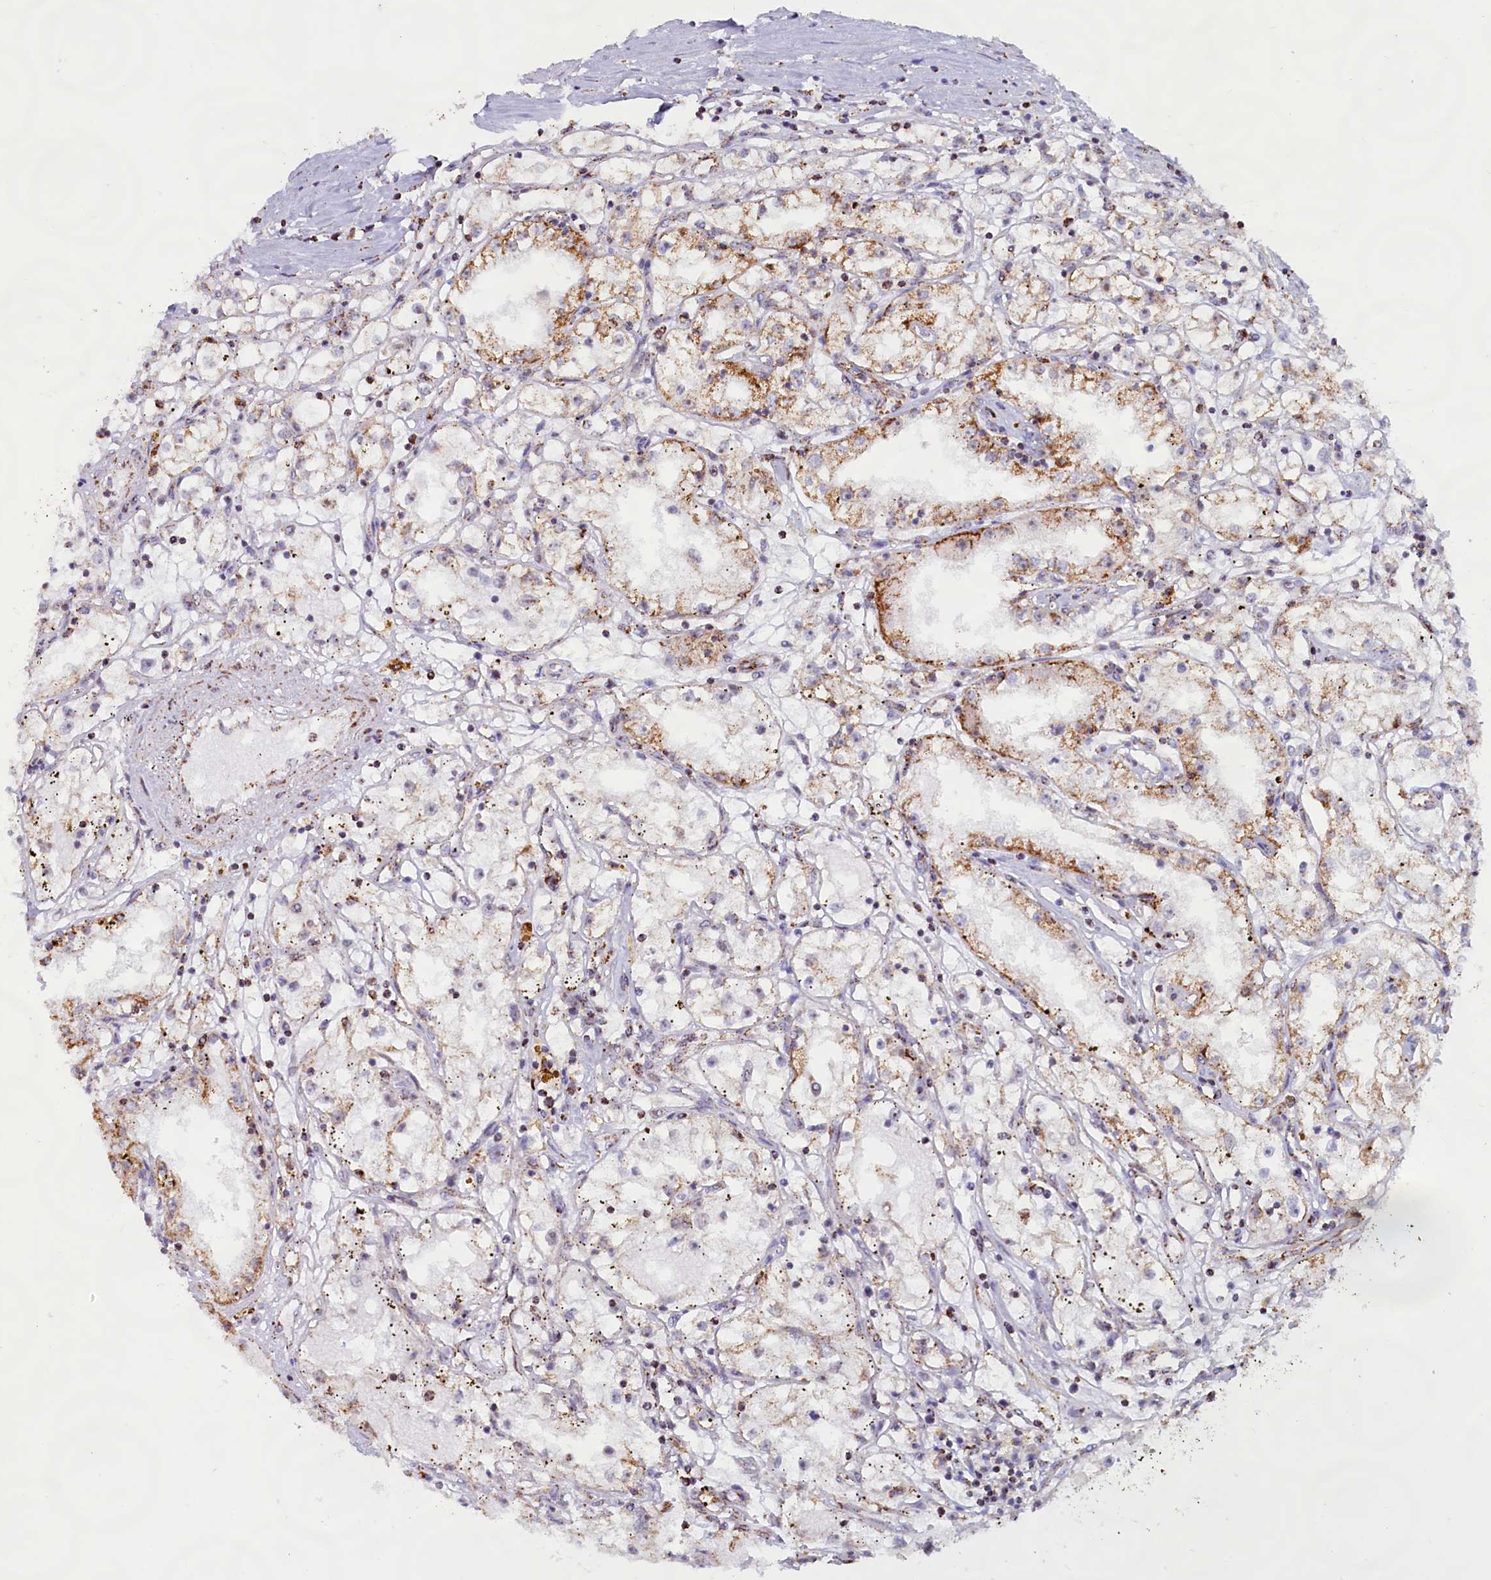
{"staining": {"intensity": "moderate", "quantity": "25%-75%", "location": "cytoplasmic/membranous"}, "tissue": "renal cancer", "cell_type": "Tumor cells", "image_type": "cancer", "snomed": [{"axis": "morphology", "description": "Adenocarcinoma, NOS"}, {"axis": "topography", "description": "Kidney"}], "caption": "Adenocarcinoma (renal) stained with DAB (3,3'-diaminobenzidine) immunohistochemistry (IHC) shows medium levels of moderate cytoplasmic/membranous staining in about 25%-75% of tumor cells.", "gene": "C1D", "patient": {"sex": "male", "age": 56}}